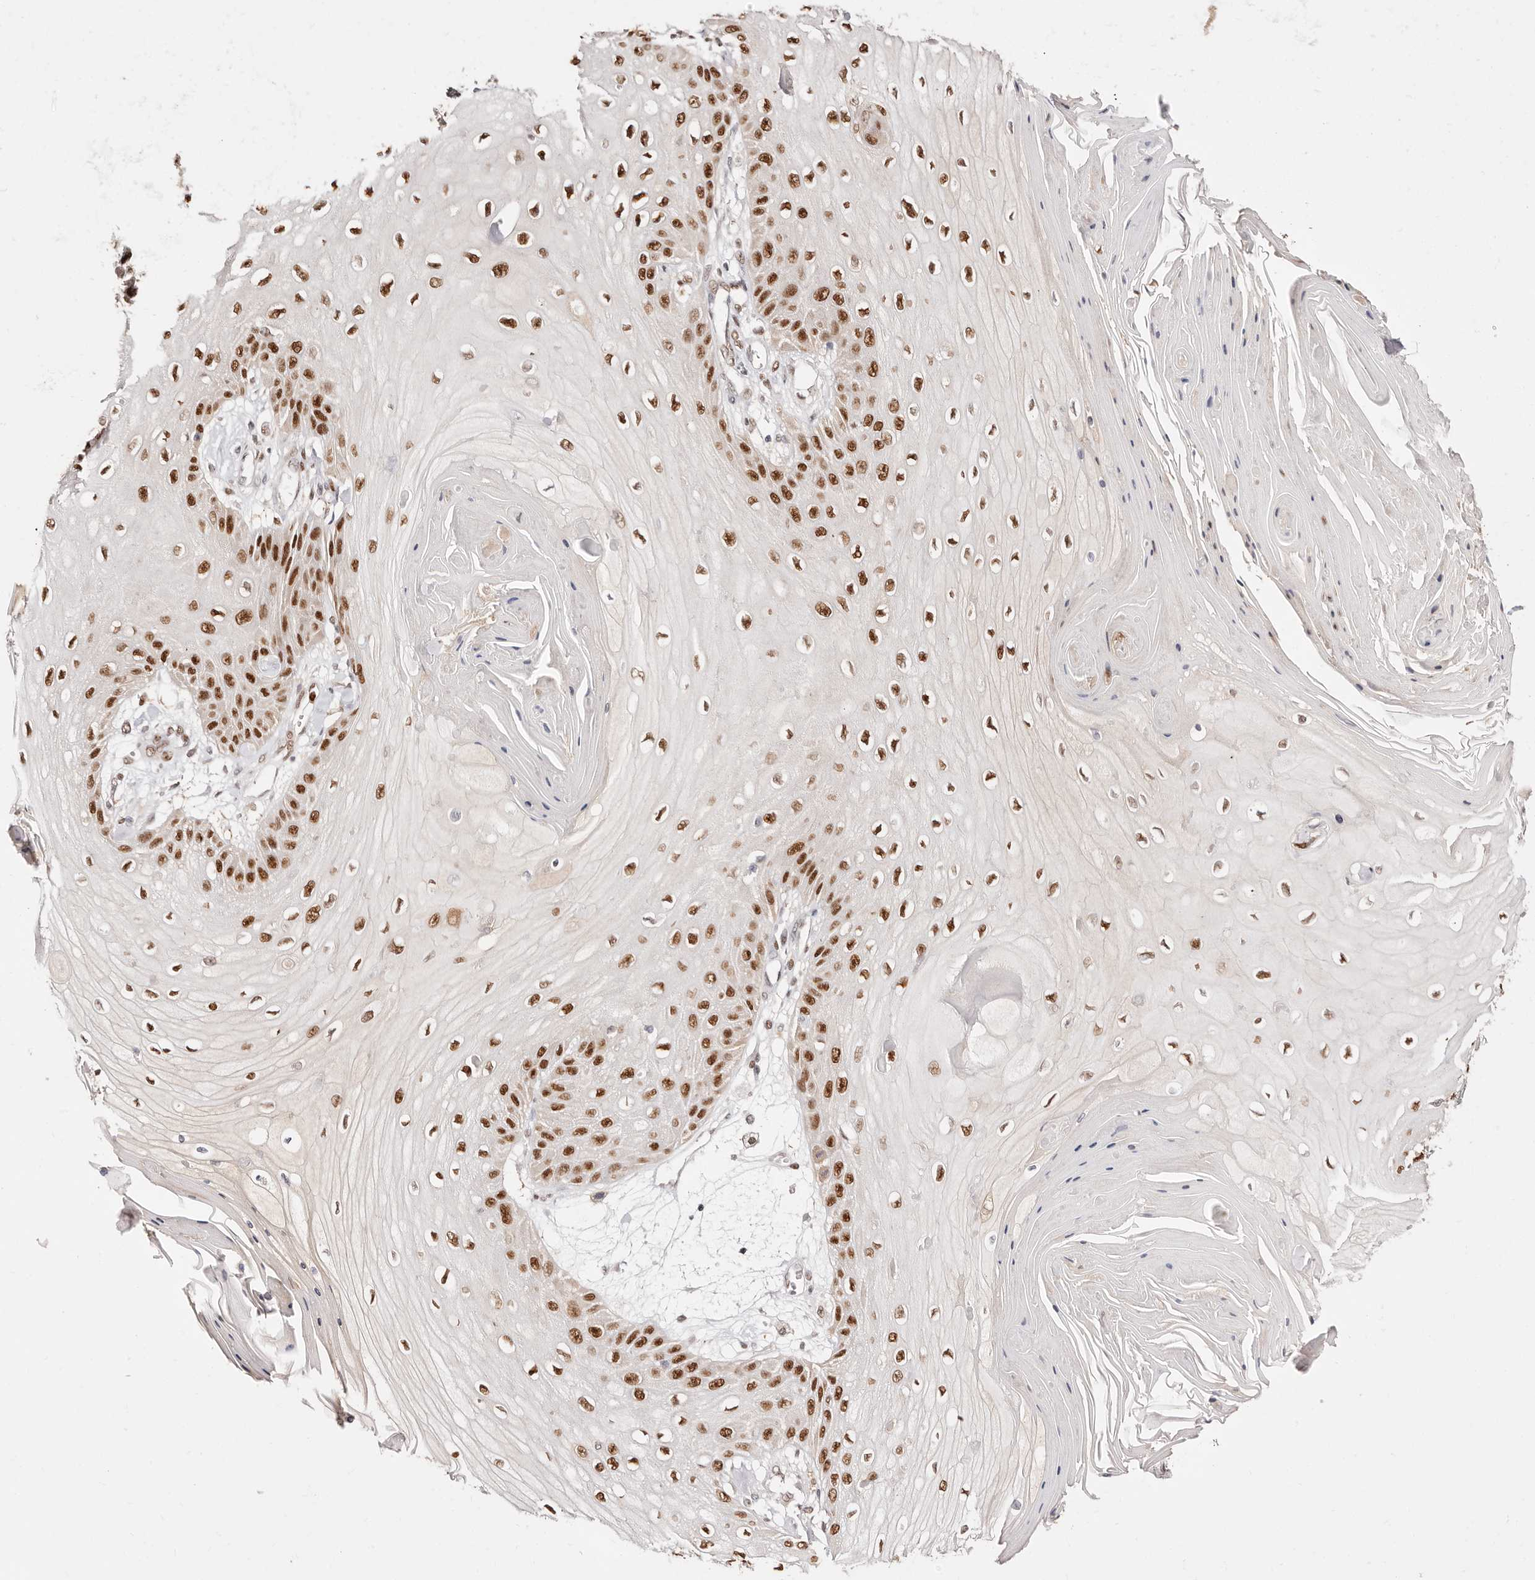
{"staining": {"intensity": "strong", "quantity": ">75%", "location": "nuclear"}, "tissue": "skin cancer", "cell_type": "Tumor cells", "image_type": "cancer", "snomed": [{"axis": "morphology", "description": "Squamous cell carcinoma, NOS"}, {"axis": "topography", "description": "Skin"}], "caption": "Squamous cell carcinoma (skin) stained with DAB (3,3'-diaminobenzidine) immunohistochemistry exhibits high levels of strong nuclear staining in about >75% of tumor cells. (DAB (3,3'-diaminobenzidine) = brown stain, brightfield microscopy at high magnification).", "gene": "TKT", "patient": {"sex": "male", "age": 74}}